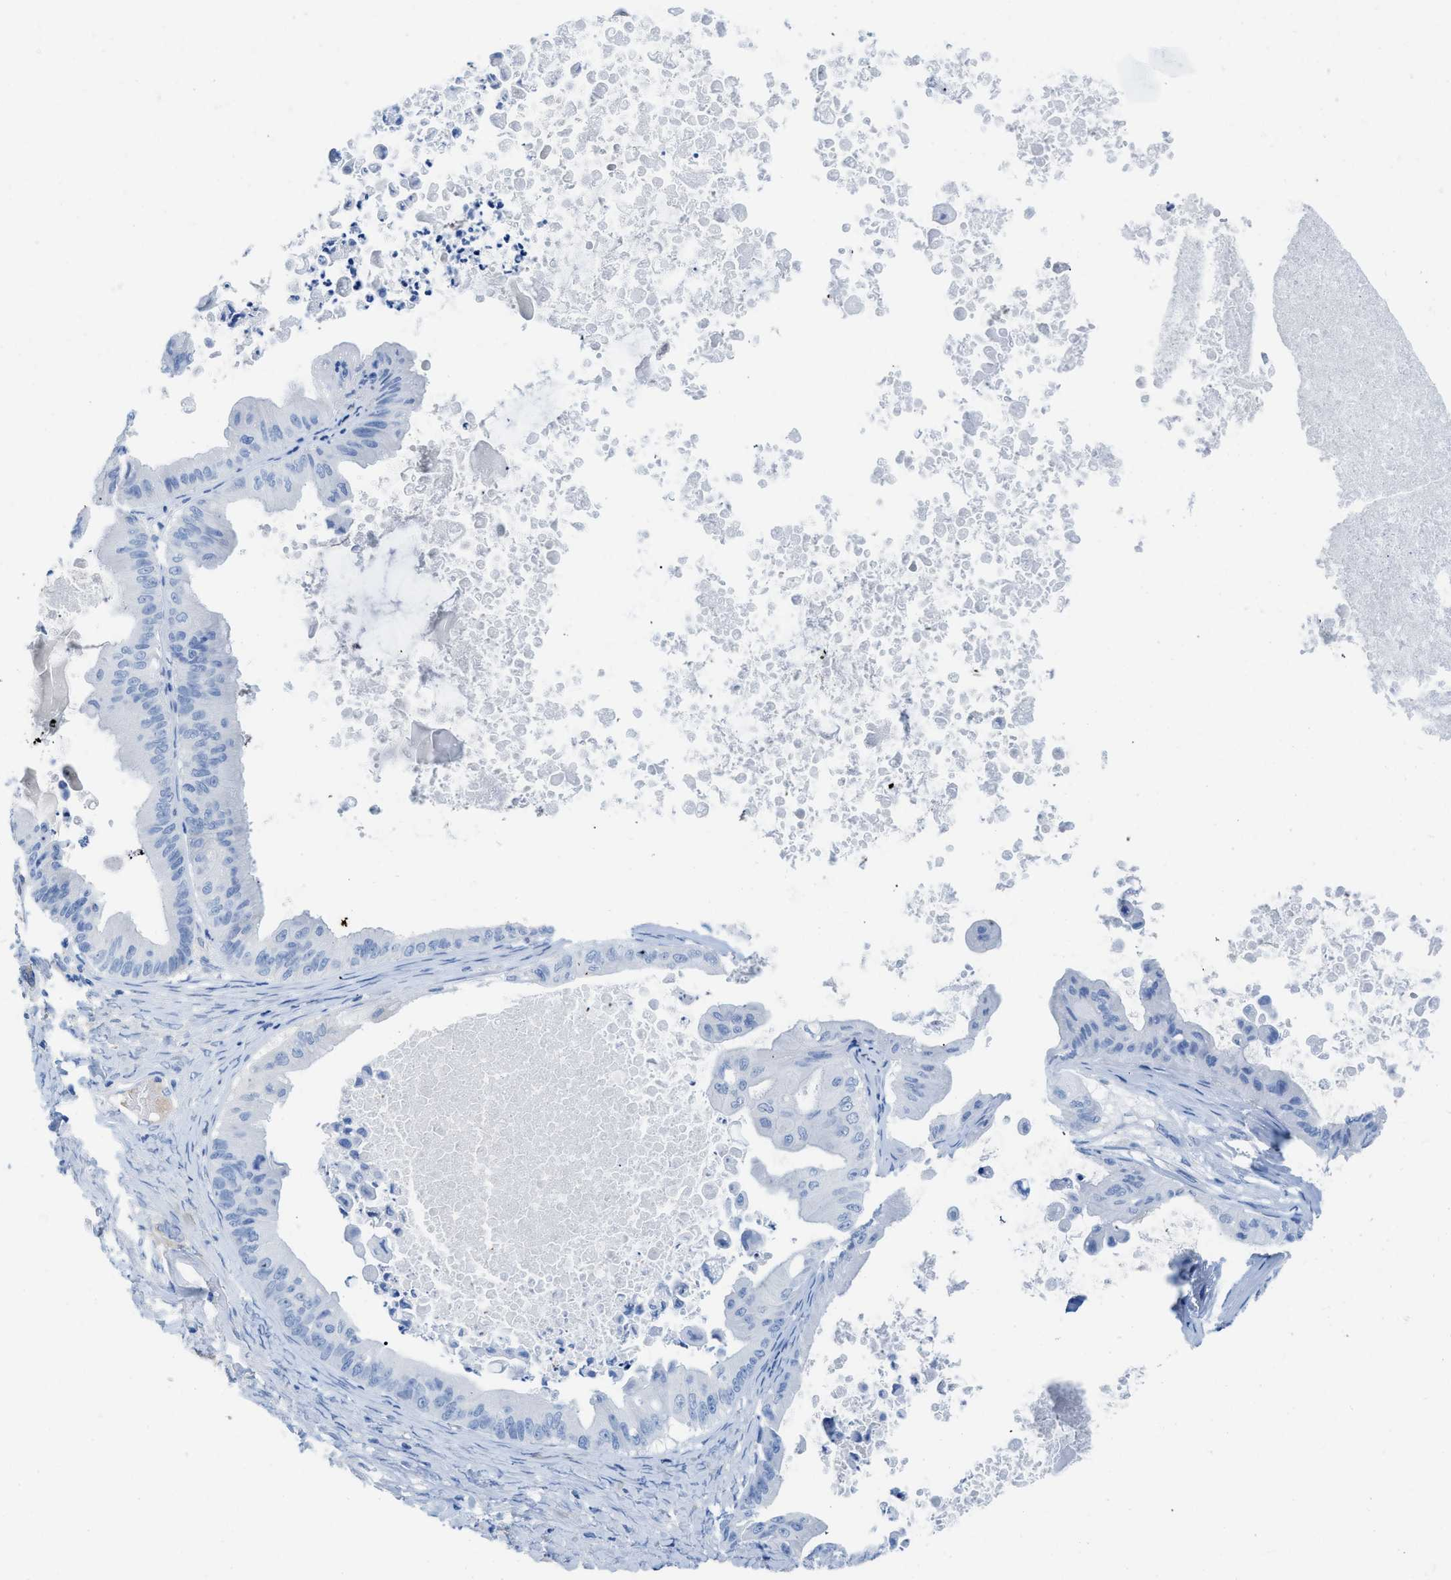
{"staining": {"intensity": "negative", "quantity": "none", "location": "none"}, "tissue": "ovarian cancer", "cell_type": "Tumor cells", "image_type": "cancer", "snomed": [{"axis": "morphology", "description": "Cystadenocarcinoma, mucinous, NOS"}, {"axis": "topography", "description": "Ovary"}], "caption": "Mucinous cystadenocarcinoma (ovarian) stained for a protein using immunohistochemistry shows no positivity tumor cells.", "gene": "COL3A1", "patient": {"sex": "female", "age": 37}}